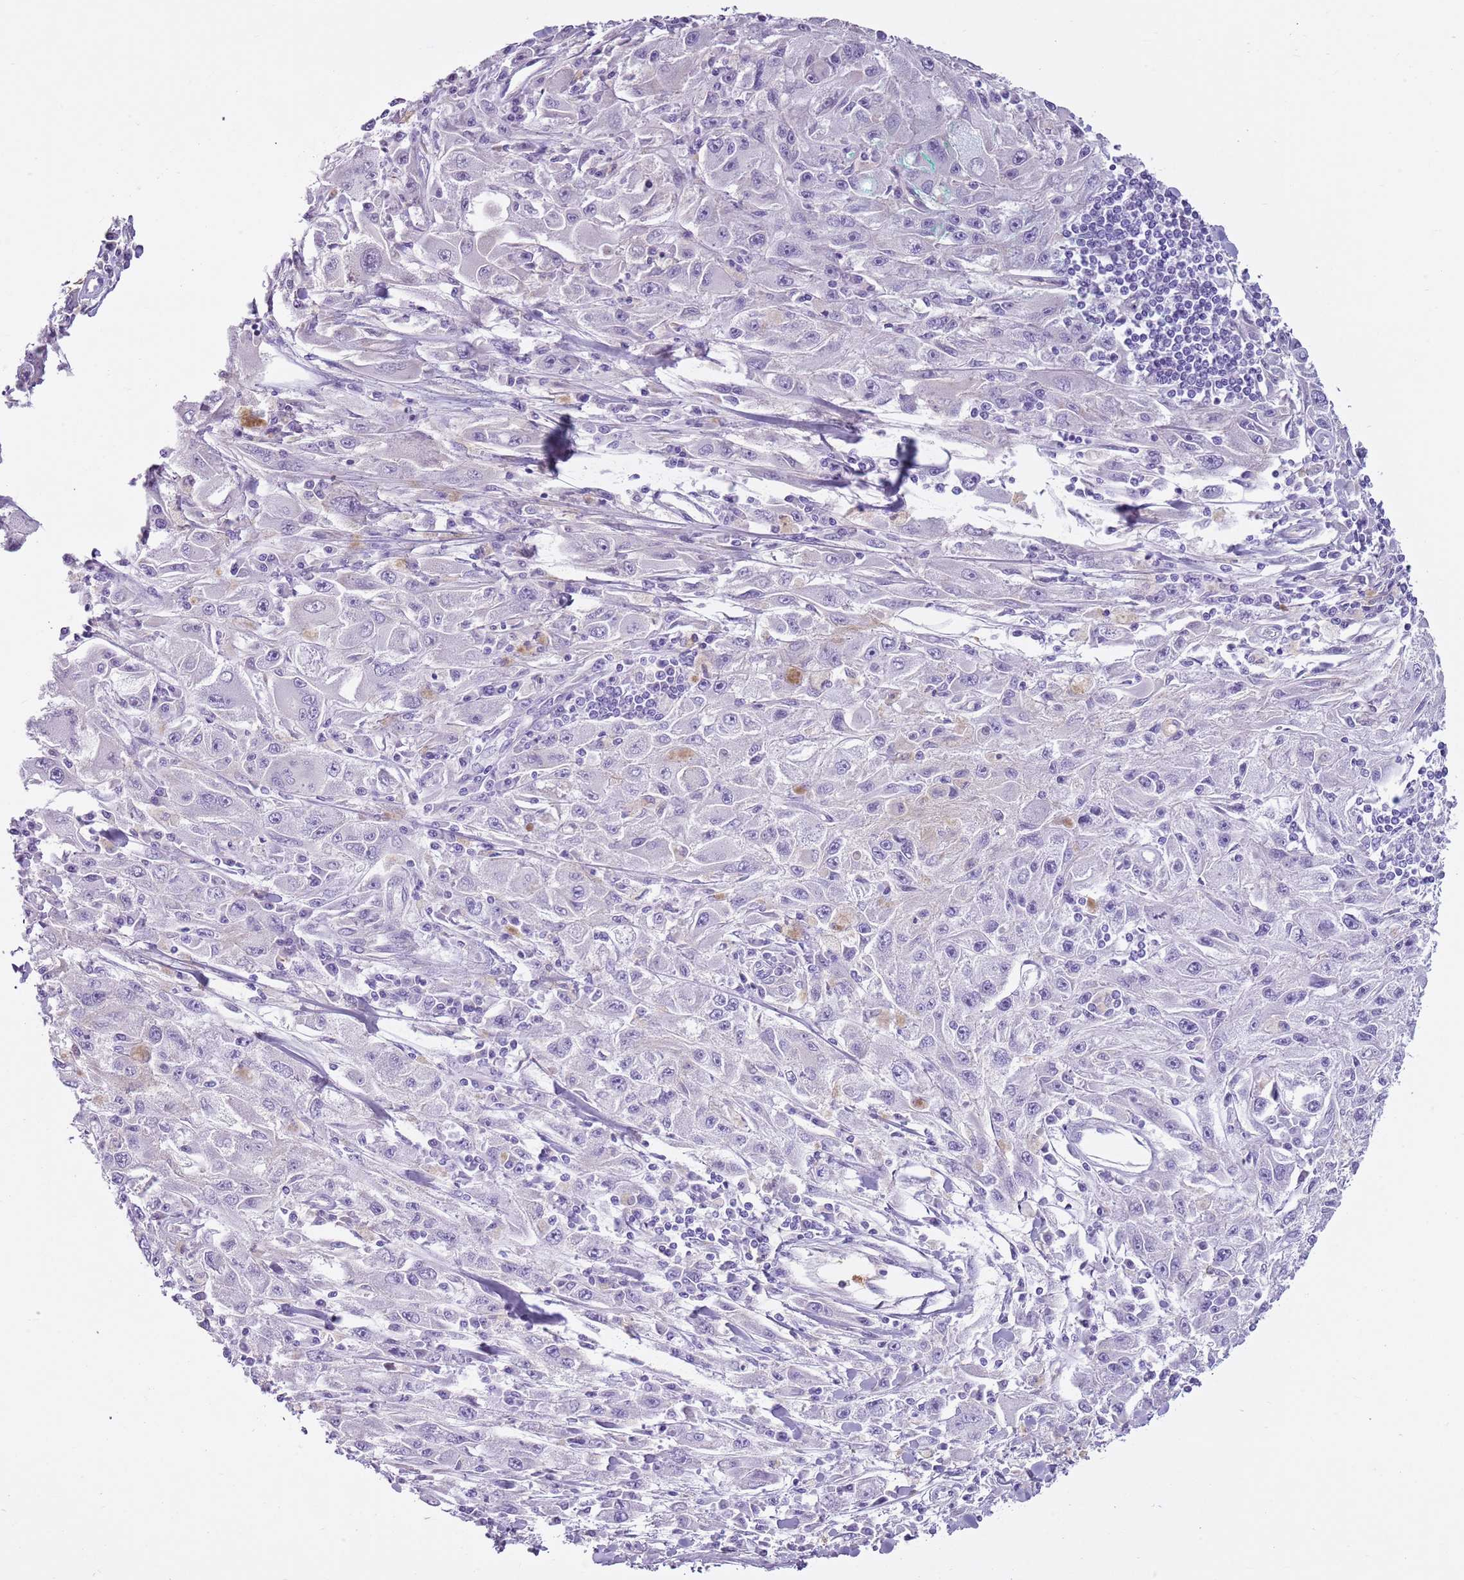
{"staining": {"intensity": "negative", "quantity": "none", "location": "none"}, "tissue": "melanoma", "cell_type": "Tumor cells", "image_type": "cancer", "snomed": [{"axis": "morphology", "description": "Malignant melanoma, Metastatic site"}, {"axis": "topography", "description": "Skin"}], "caption": "Malignant melanoma (metastatic site) was stained to show a protein in brown. There is no significant positivity in tumor cells.", "gene": "CD177", "patient": {"sex": "male", "age": 53}}